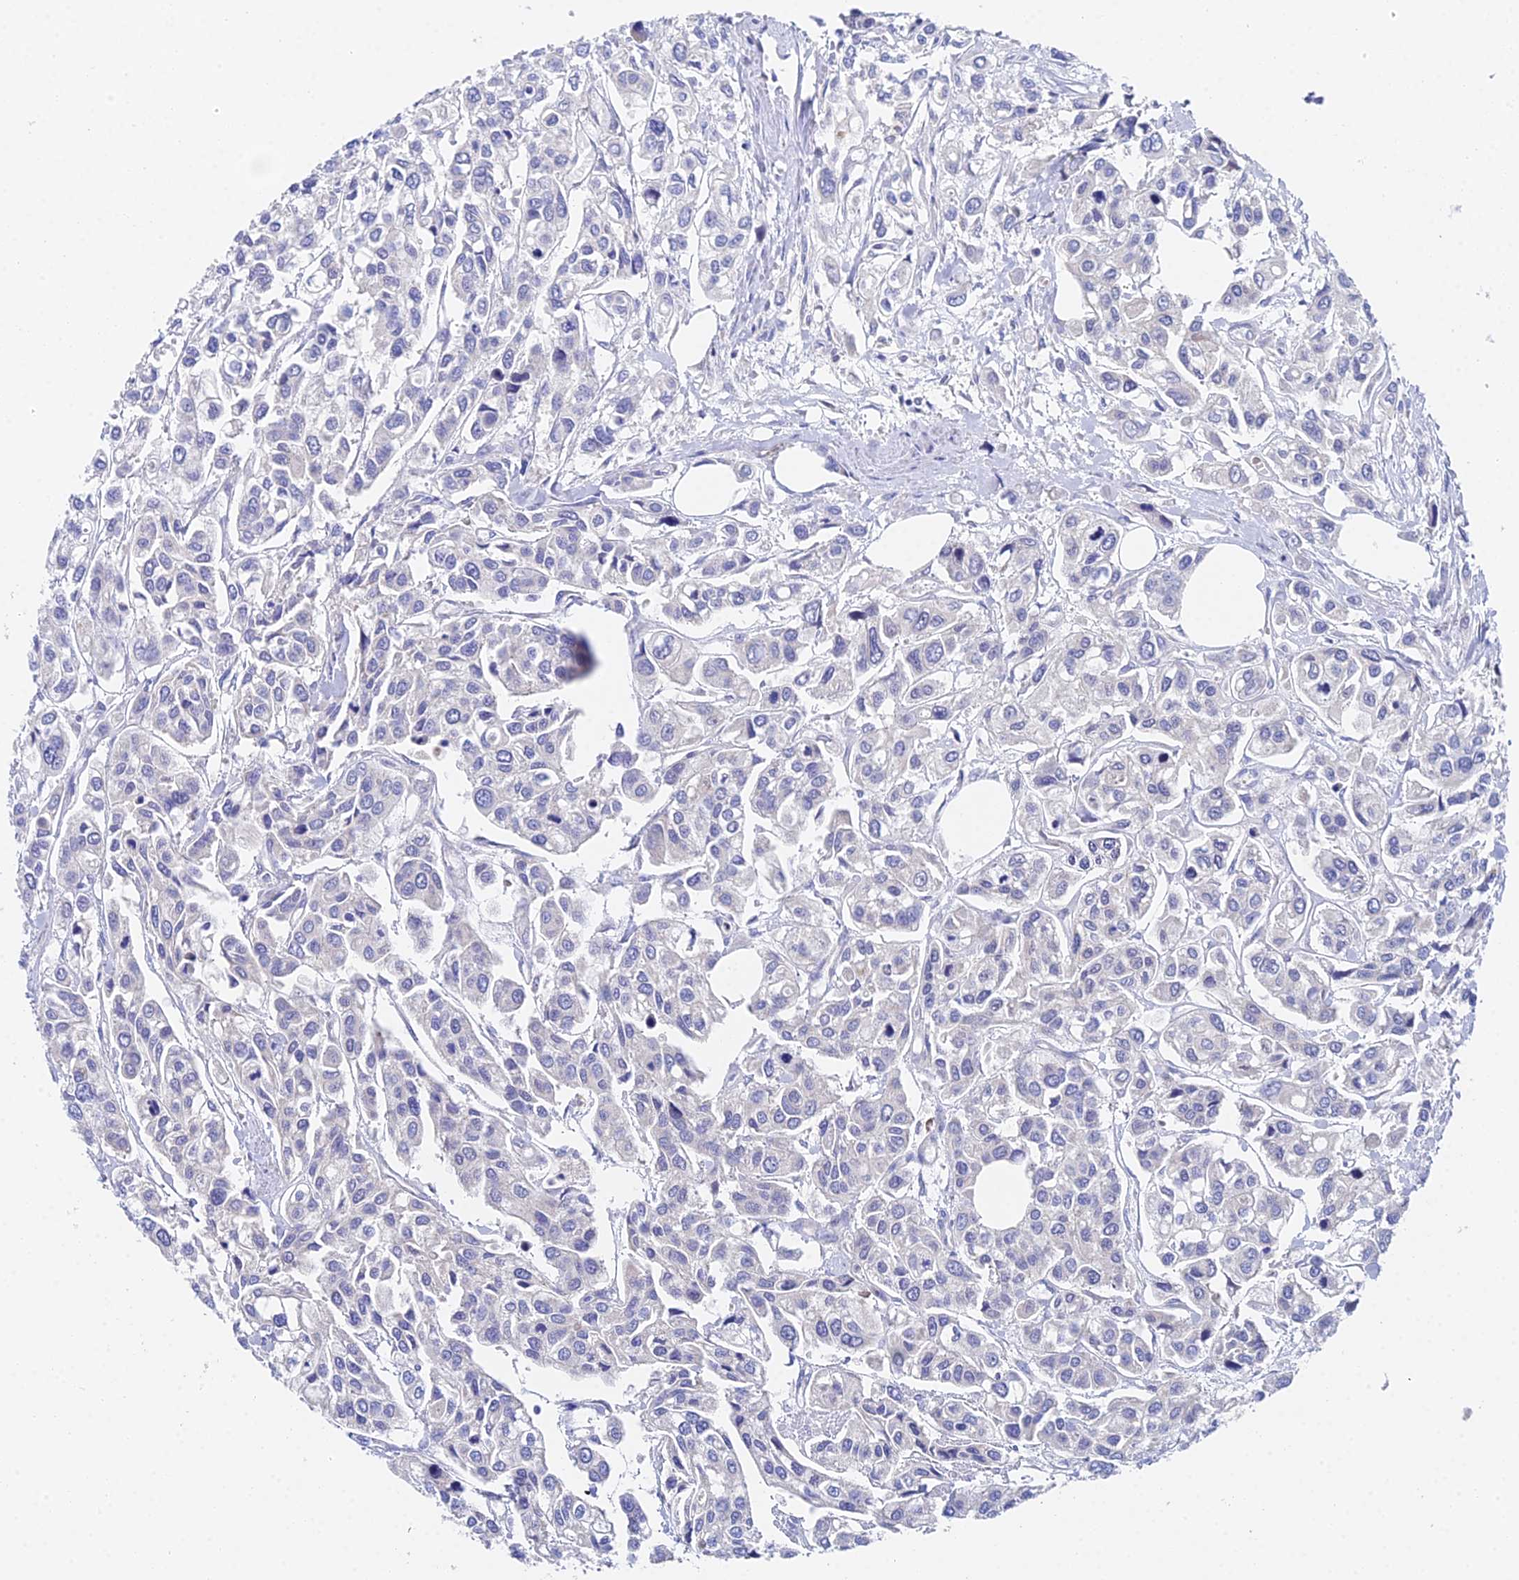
{"staining": {"intensity": "negative", "quantity": "none", "location": "none"}, "tissue": "urothelial cancer", "cell_type": "Tumor cells", "image_type": "cancer", "snomed": [{"axis": "morphology", "description": "Urothelial carcinoma, High grade"}, {"axis": "topography", "description": "Urinary bladder"}], "caption": "An immunohistochemistry photomicrograph of urothelial cancer is shown. There is no staining in tumor cells of urothelial cancer.", "gene": "UBE2L3", "patient": {"sex": "male", "age": 67}}